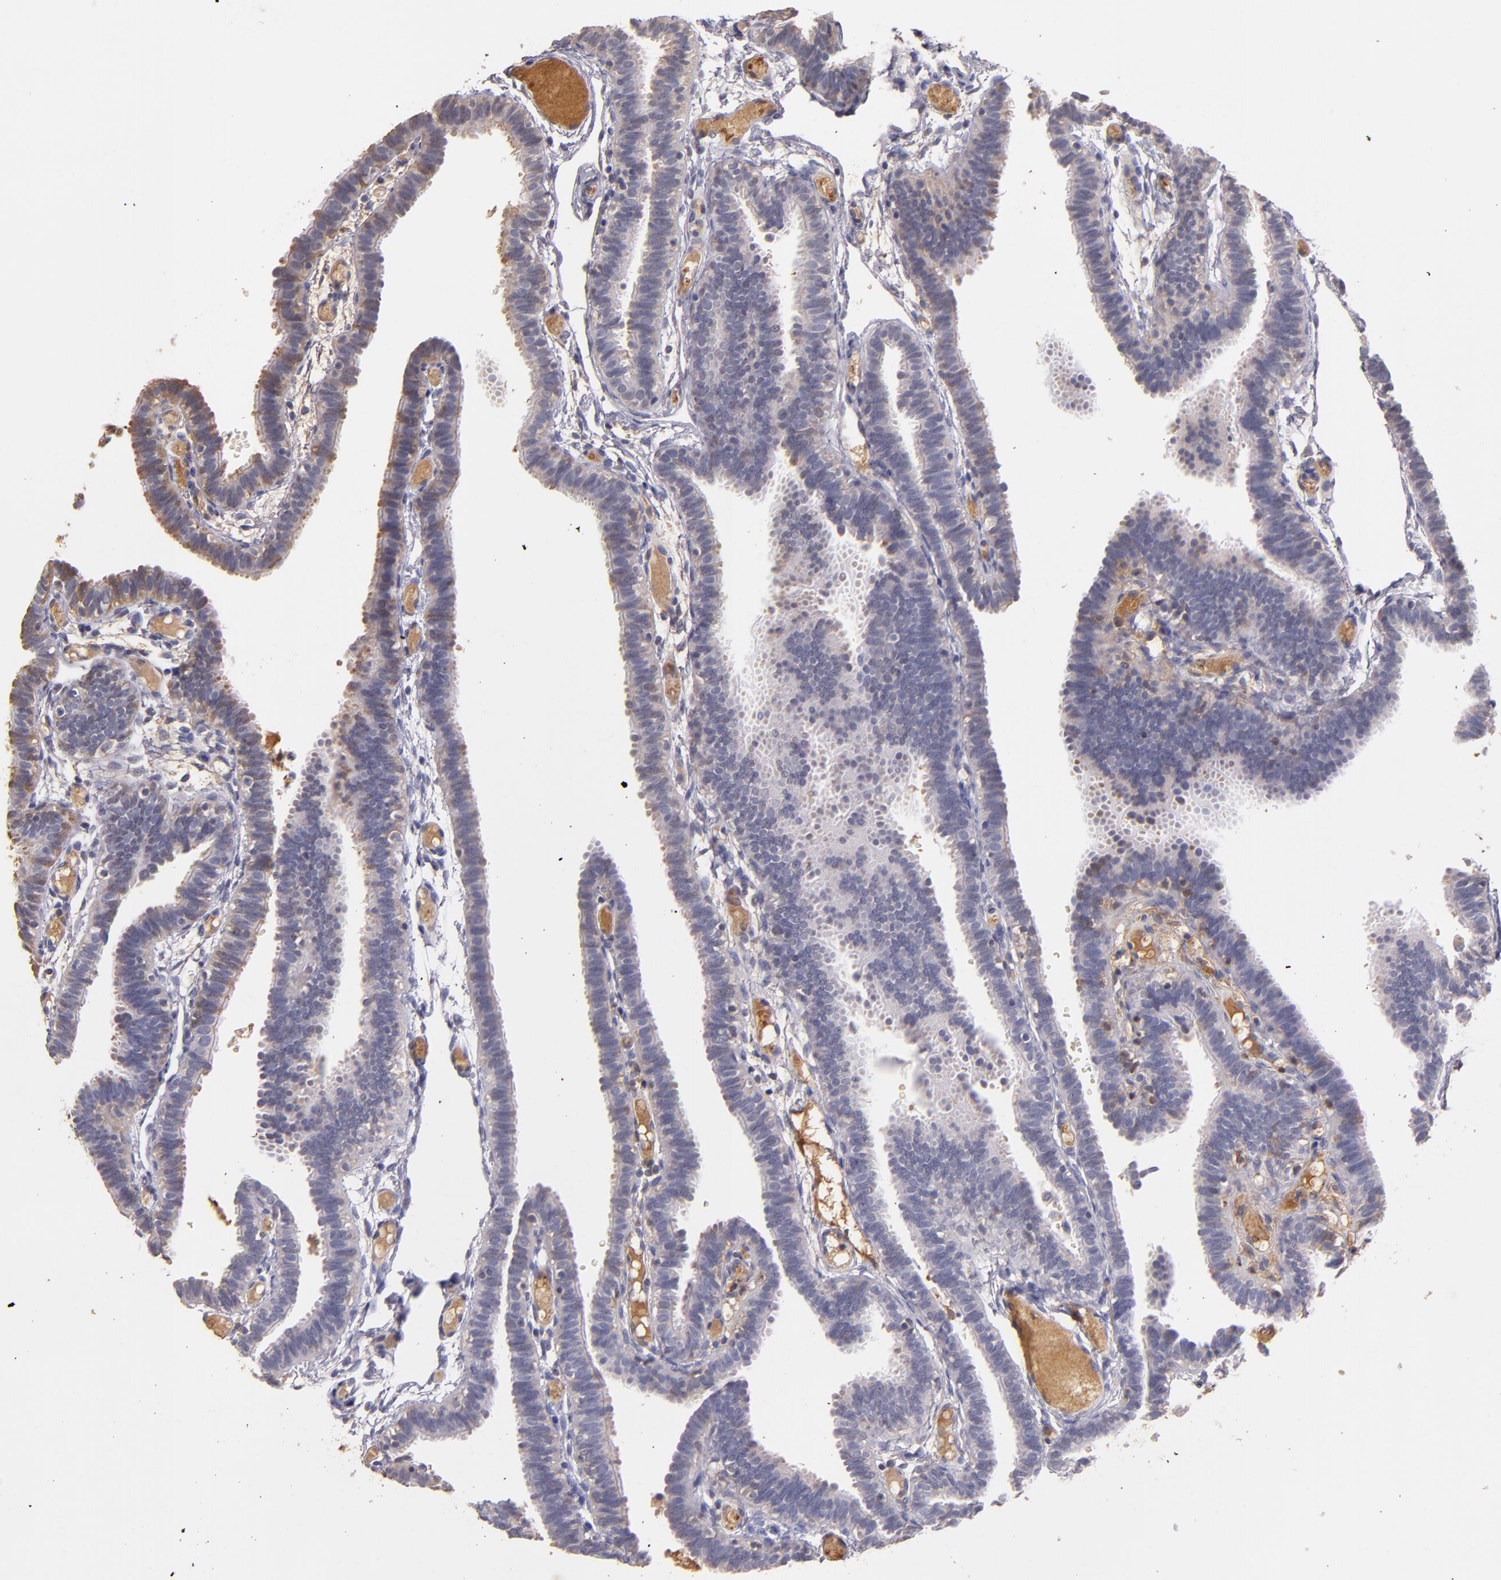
{"staining": {"intensity": "negative", "quantity": "none", "location": "none"}, "tissue": "fallopian tube", "cell_type": "Glandular cells", "image_type": "normal", "snomed": [{"axis": "morphology", "description": "Normal tissue, NOS"}, {"axis": "topography", "description": "Fallopian tube"}], "caption": "Benign fallopian tube was stained to show a protein in brown. There is no significant positivity in glandular cells. (DAB (3,3'-diaminobenzidine) immunohistochemistry (IHC) with hematoxylin counter stain).", "gene": "SERPINC1", "patient": {"sex": "female", "age": 29}}